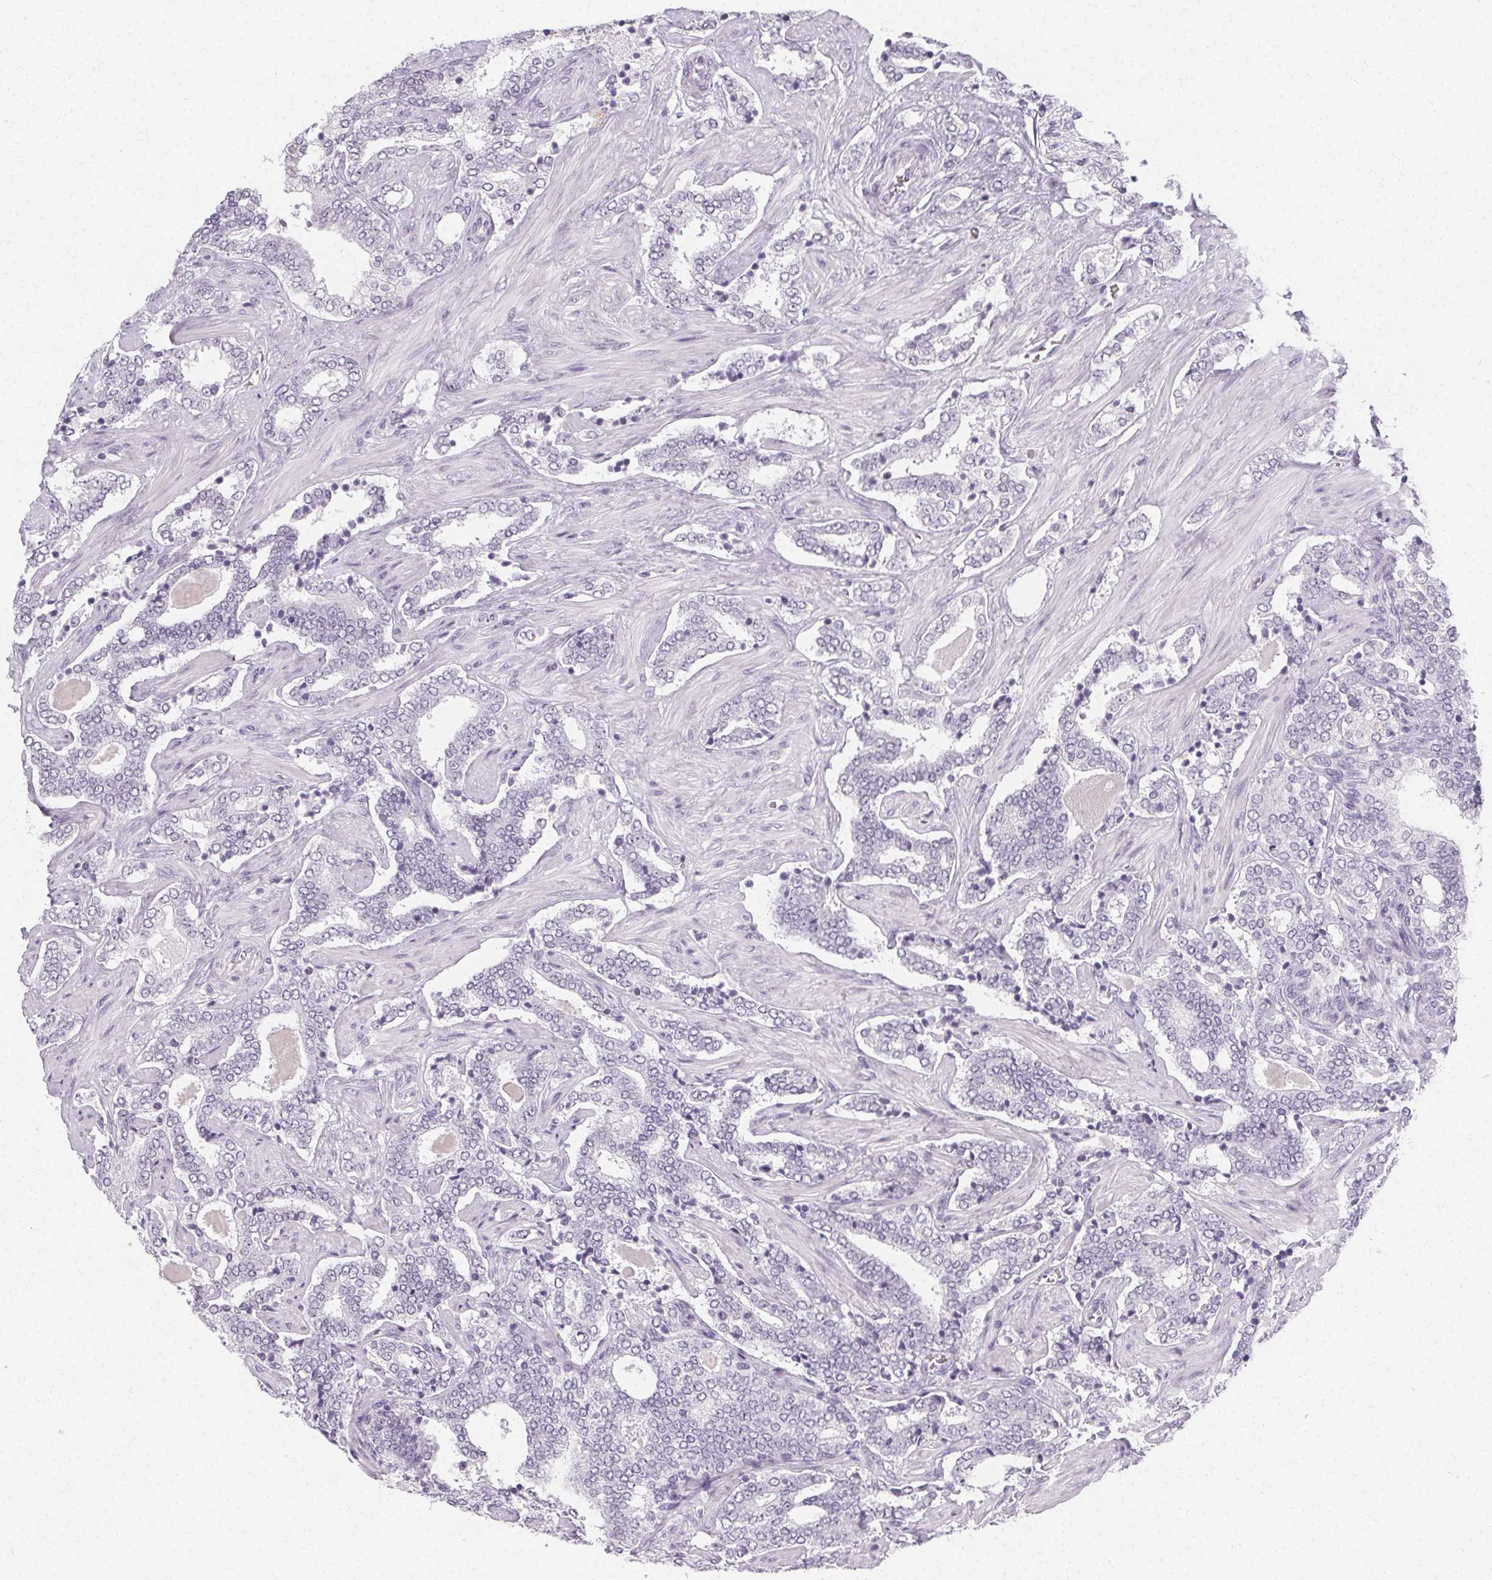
{"staining": {"intensity": "negative", "quantity": "none", "location": "none"}, "tissue": "prostate cancer", "cell_type": "Tumor cells", "image_type": "cancer", "snomed": [{"axis": "morphology", "description": "Adenocarcinoma, High grade"}, {"axis": "topography", "description": "Prostate"}], "caption": "High magnification brightfield microscopy of prostate cancer (high-grade adenocarcinoma) stained with DAB (brown) and counterstained with hematoxylin (blue): tumor cells show no significant expression.", "gene": "SYNPR", "patient": {"sex": "male", "age": 60}}